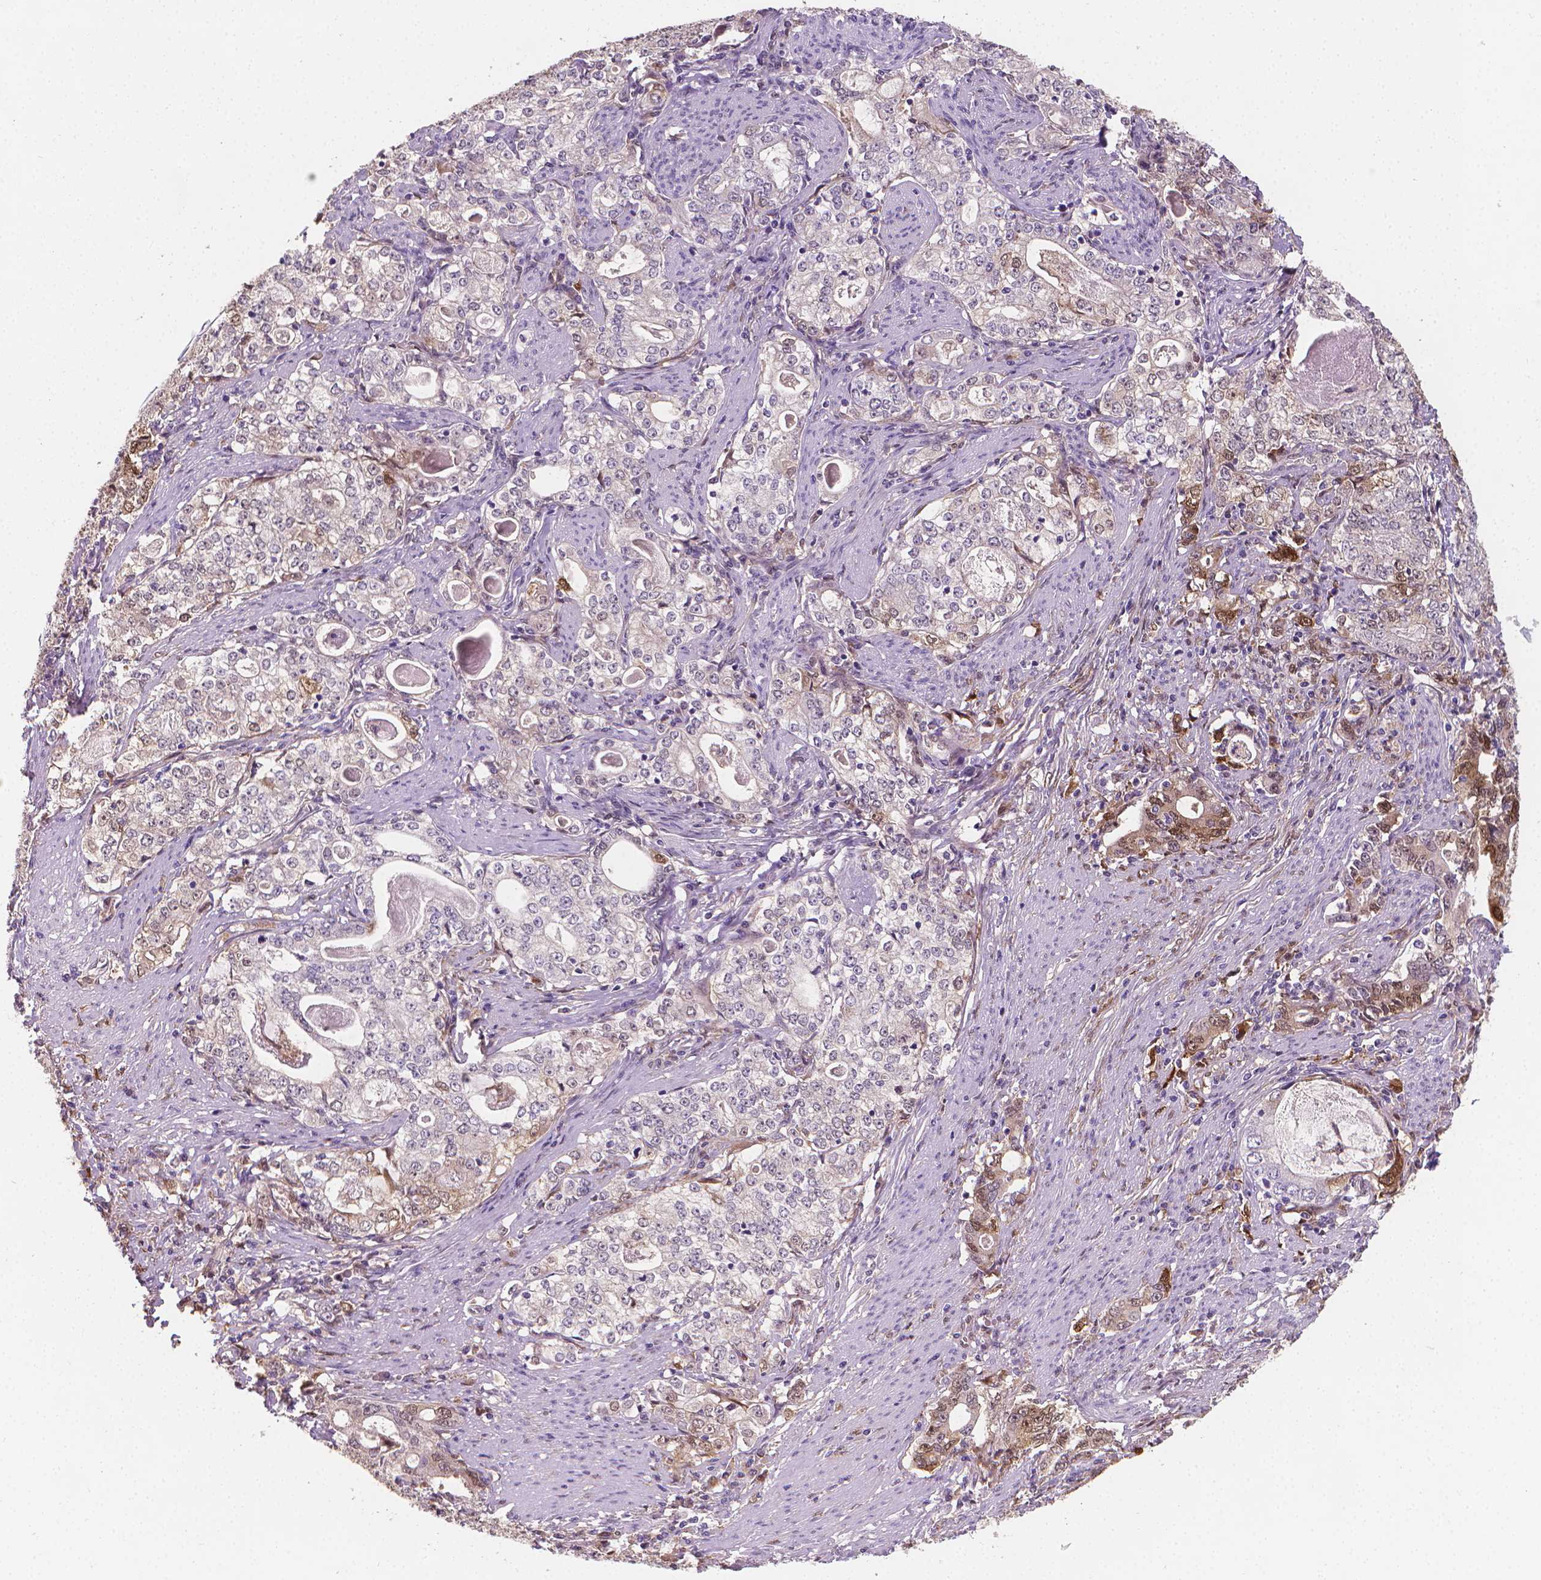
{"staining": {"intensity": "moderate", "quantity": "<25%", "location": "cytoplasmic/membranous,nuclear"}, "tissue": "stomach cancer", "cell_type": "Tumor cells", "image_type": "cancer", "snomed": [{"axis": "morphology", "description": "Adenocarcinoma, NOS"}, {"axis": "topography", "description": "Stomach, lower"}], "caption": "This micrograph shows stomach adenocarcinoma stained with immunohistochemistry to label a protein in brown. The cytoplasmic/membranous and nuclear of tumor cells show moderate positivity for the protein. Nuclei are counter-stained blue.", "gene": "TNFAIP2", "patient": {"sex": "female", "age": 72}}